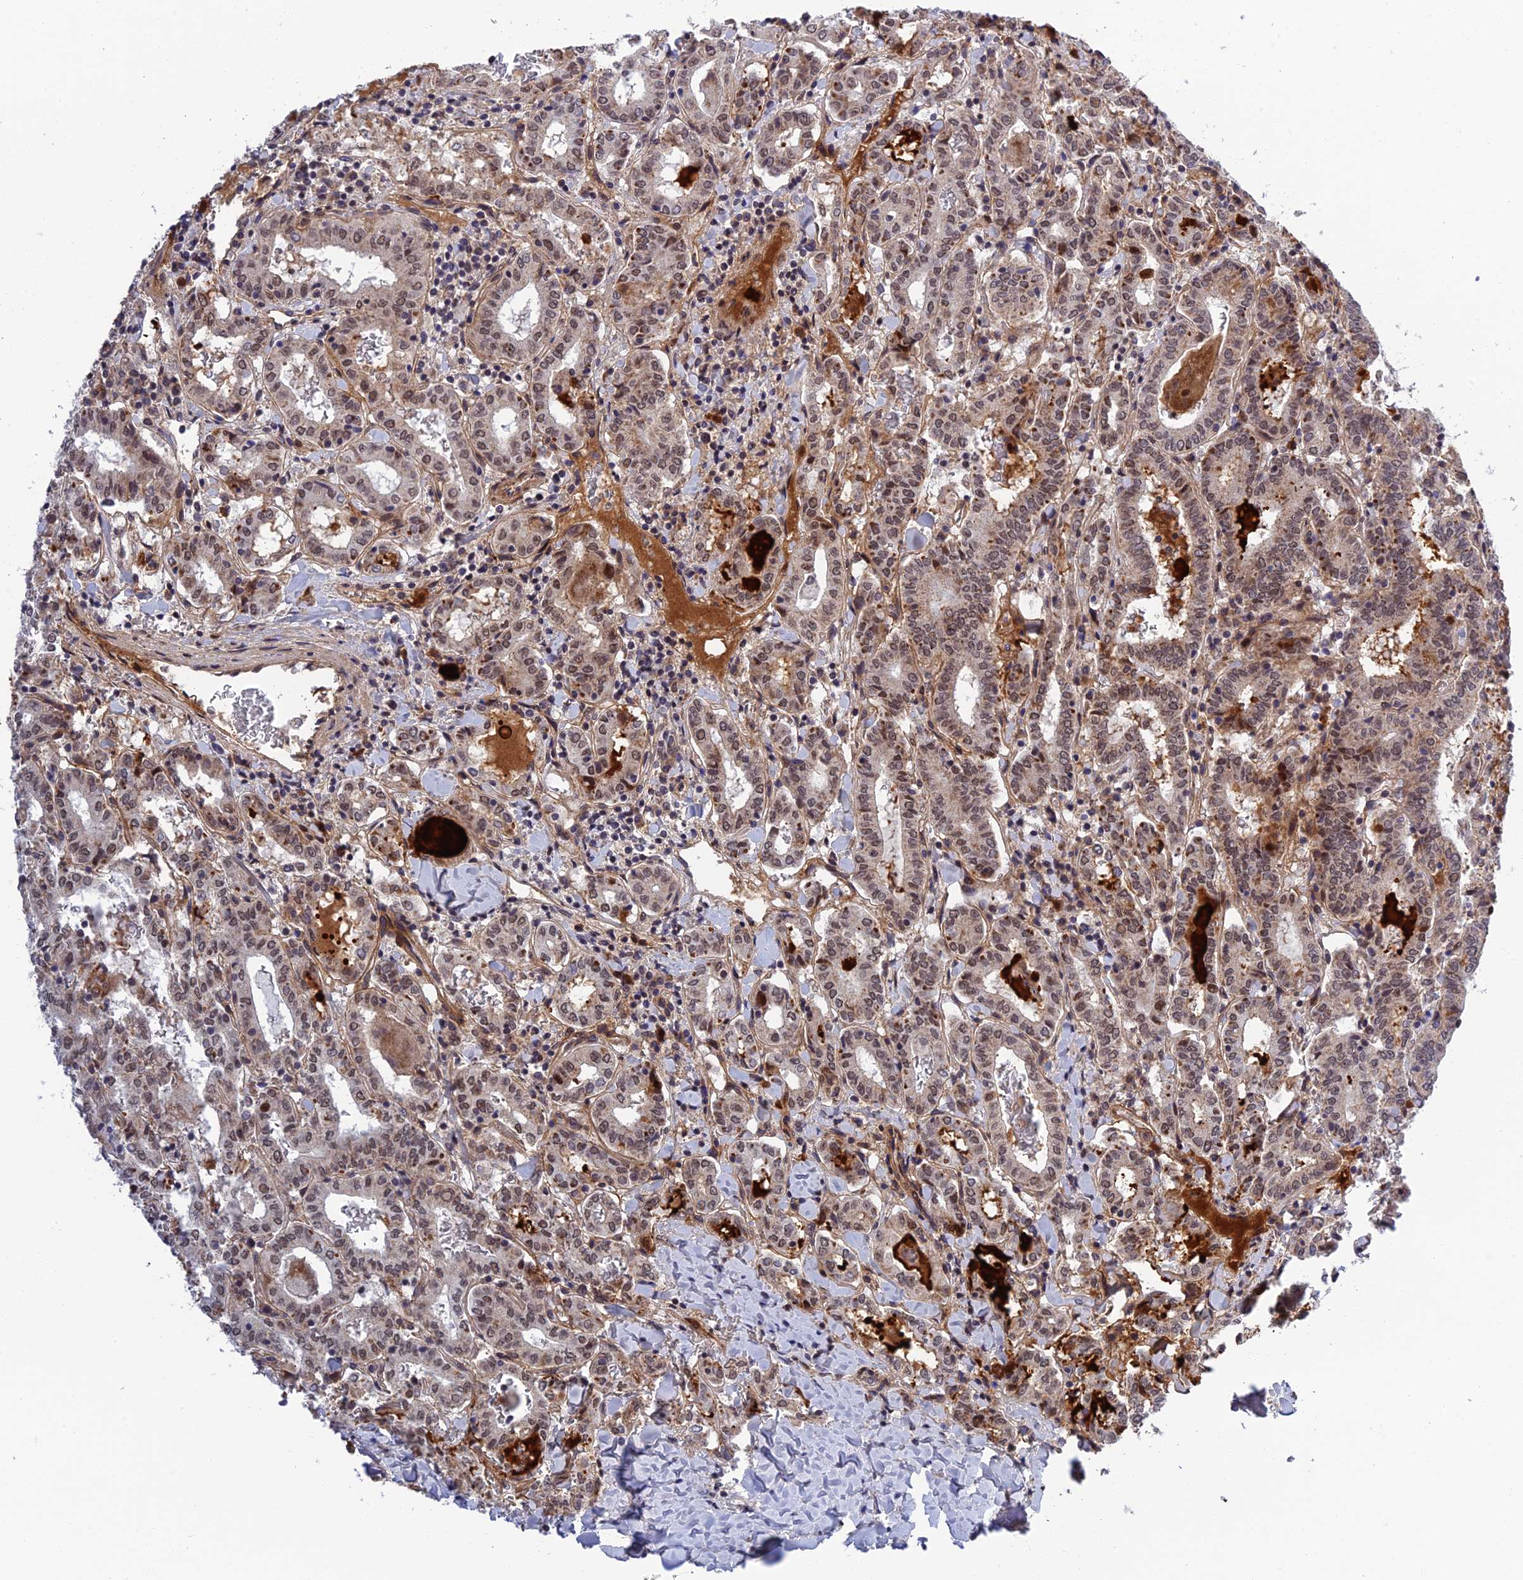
{"staining": {"intensity": "moderate", "quantity": ">75%", "location": "nuclear"}, "tissue": "thyroid cancer", "cell_type": "Tumor cells", "image_type": "cancer", "snomed": [{"axis": "morphology", "description": "Papillary adenocarcinoma, NOS"}, {"axis": "topography", "description": "Thyroid gland"}], "caption": "Immunohistochemical staining of human papillary adenocarcinoma (thyroid) reveals moderate nuclear protein expression in approximately >75% of tumor cells.", "gene": "REXO1", "patient": {"sex": "female", "age": 72}}